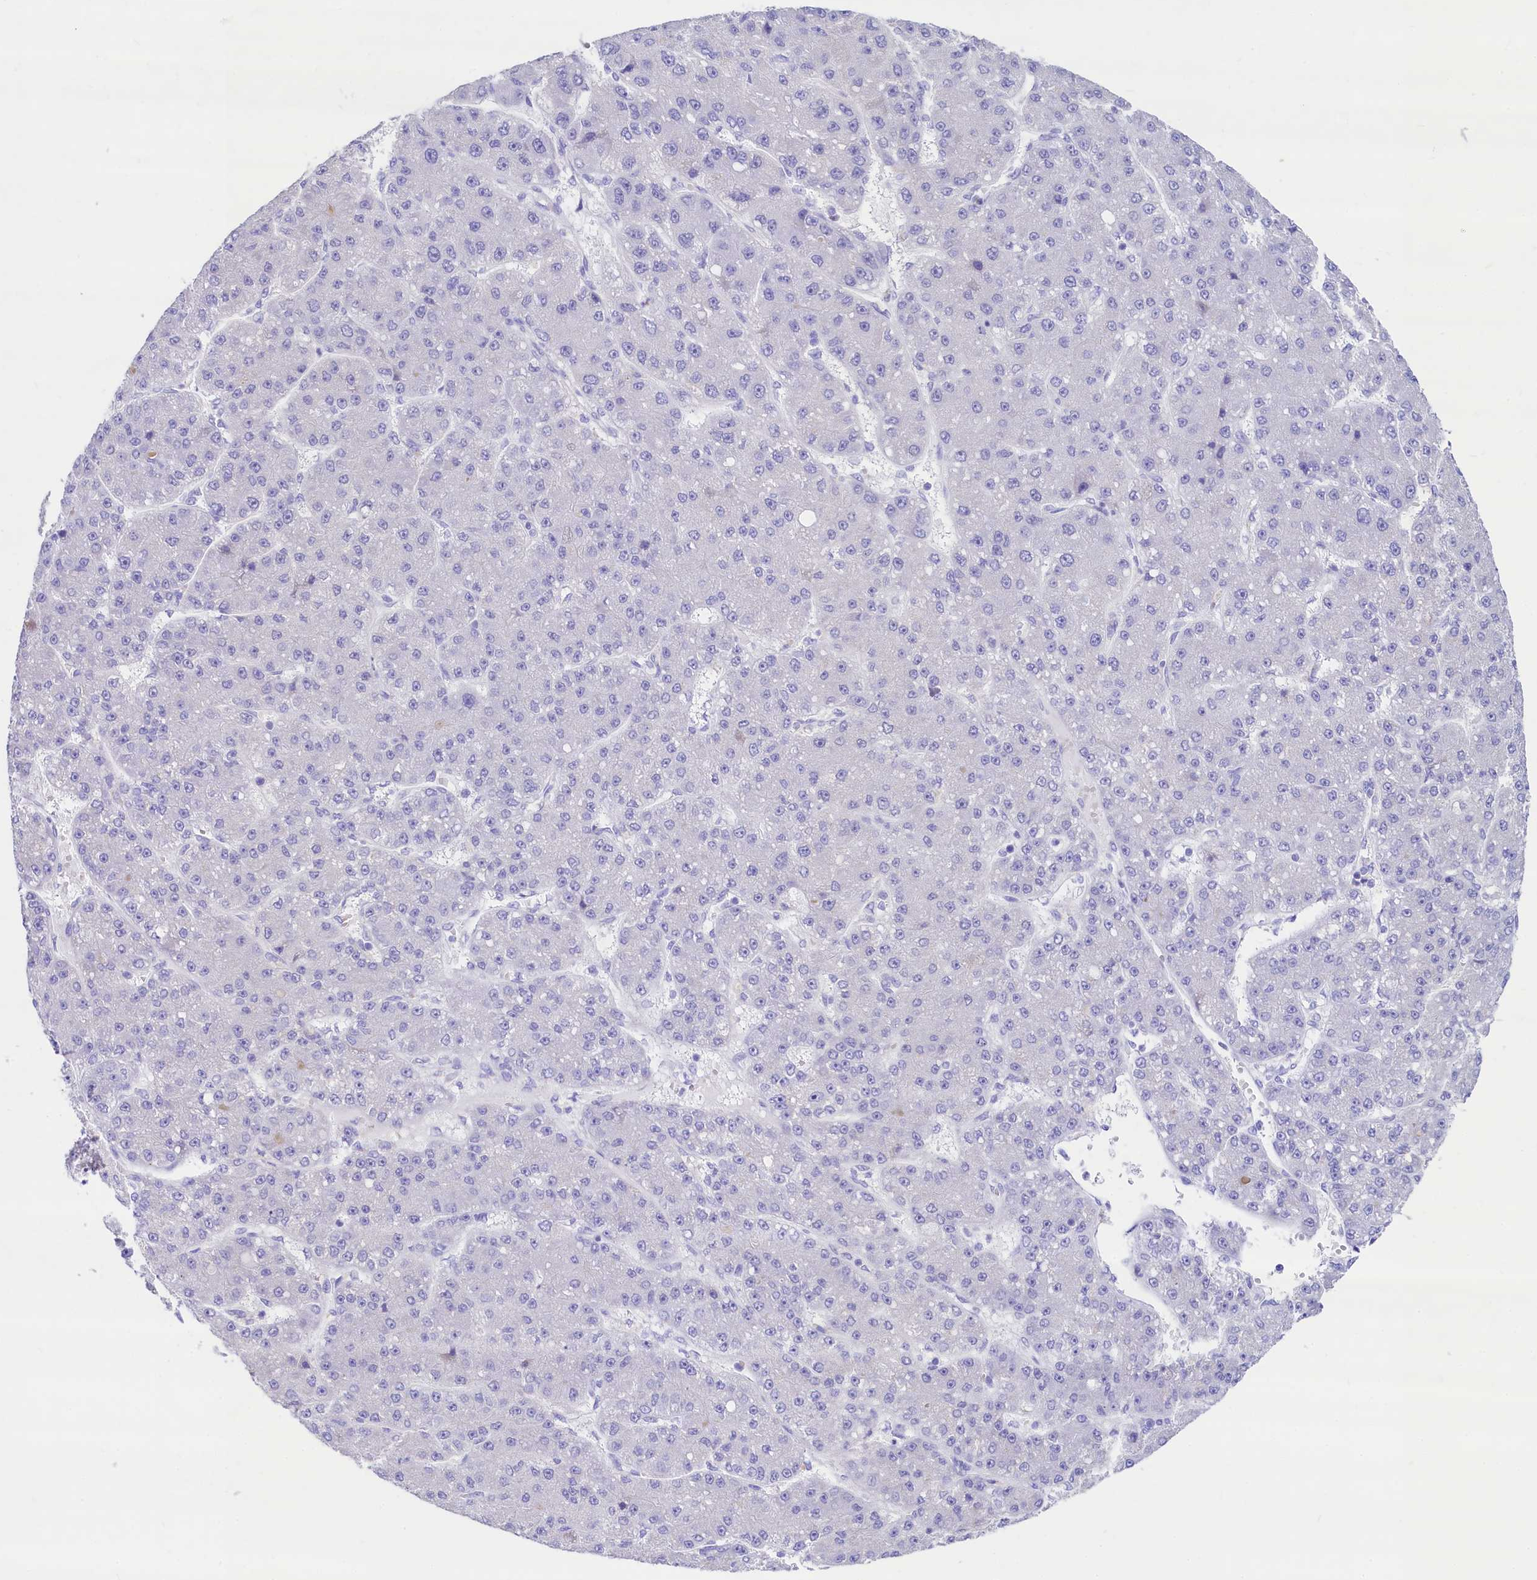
{"staining": {"intensity": "negative", "quantity": "none", "location": "none"}, "tissue": "liver cancer", "cell_type": "Tumor cells", "image_type": "cancer", "snomed": [{"axis": "morphology", "description": "Carcinoma, Hepatocellular, NOS"}, {"axis": "topography", "description": "Liver"}], "caption": "Human liver cancer (hepatocellular carcinoma) stained for a protein using immunohistochemistry (IHC) exhibits no staining in tumor cells.", "gene": "RBP3", "patient": {"sex": "male", "age": 67}}